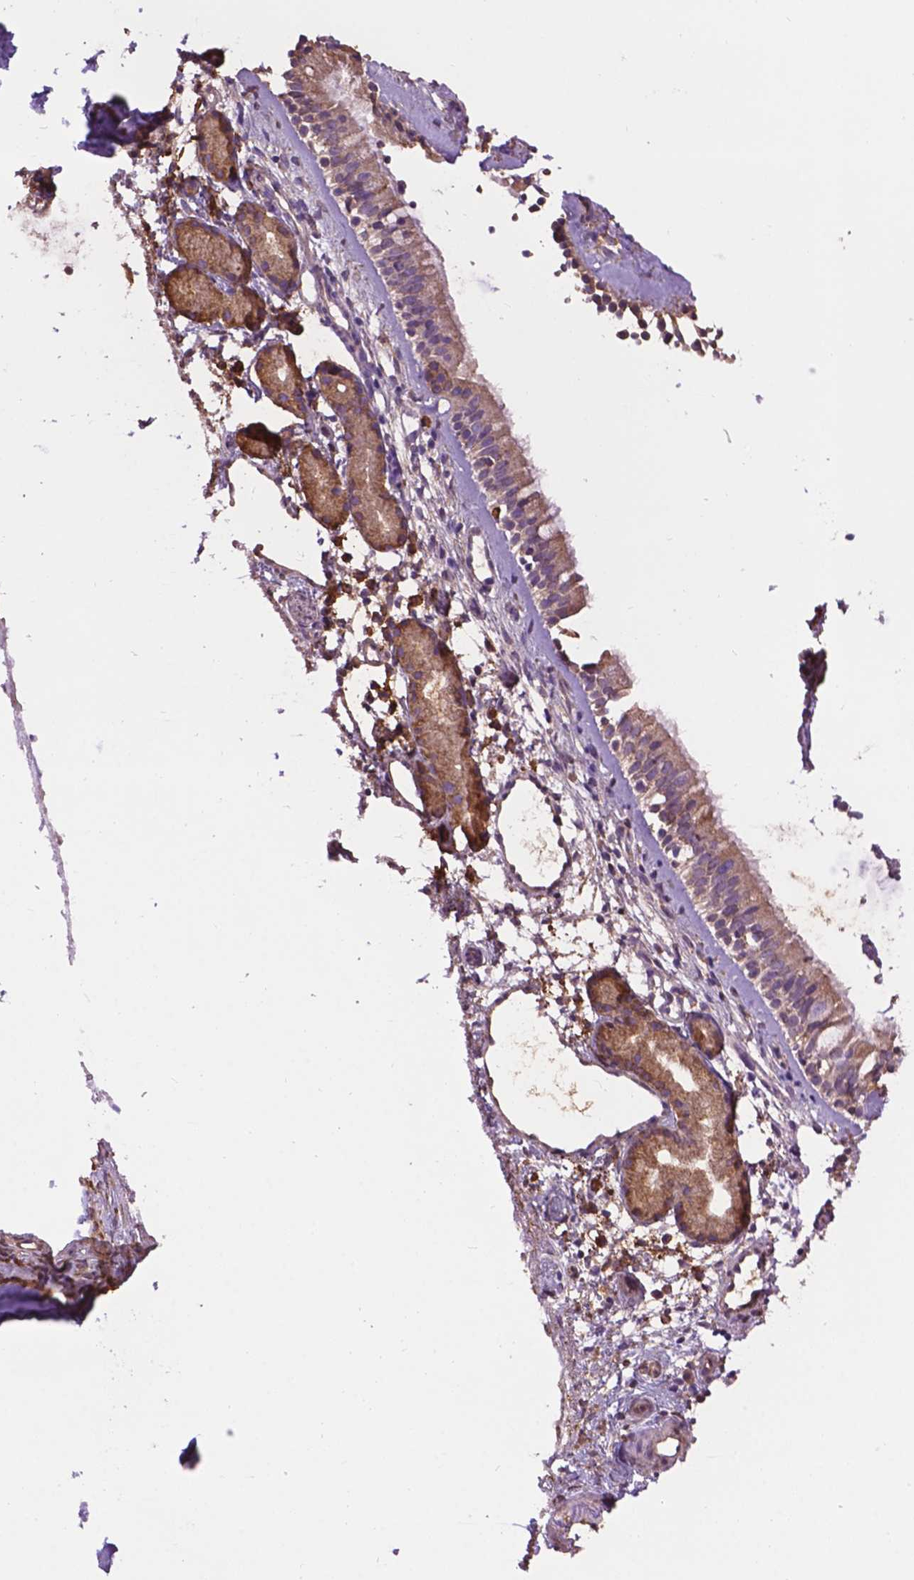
{"staining": {"intensity": "weak", "quantity": ">75%", "location": "cytoplasmic/membranous"}, "tissue": "nasopharynx", "cell_type": "Respiratory epithelial cells", "image_type": "normal", "snomed": [{"axis": "morphology", "description": "Normal tissue, NOS"}, {"axis": "topography", "description": "Nasopharynx"}], "caption": "IHC (DAB (3,3'-diaminobenzidine)) staining of unremarkable nasopharynx exhibits weak cytoplasmic/membranous protein expression in approximately >75% of respiratory epithelial cells.", "gene": "PPP2R5E", "patient": {"sex": "female", "age": 52}}